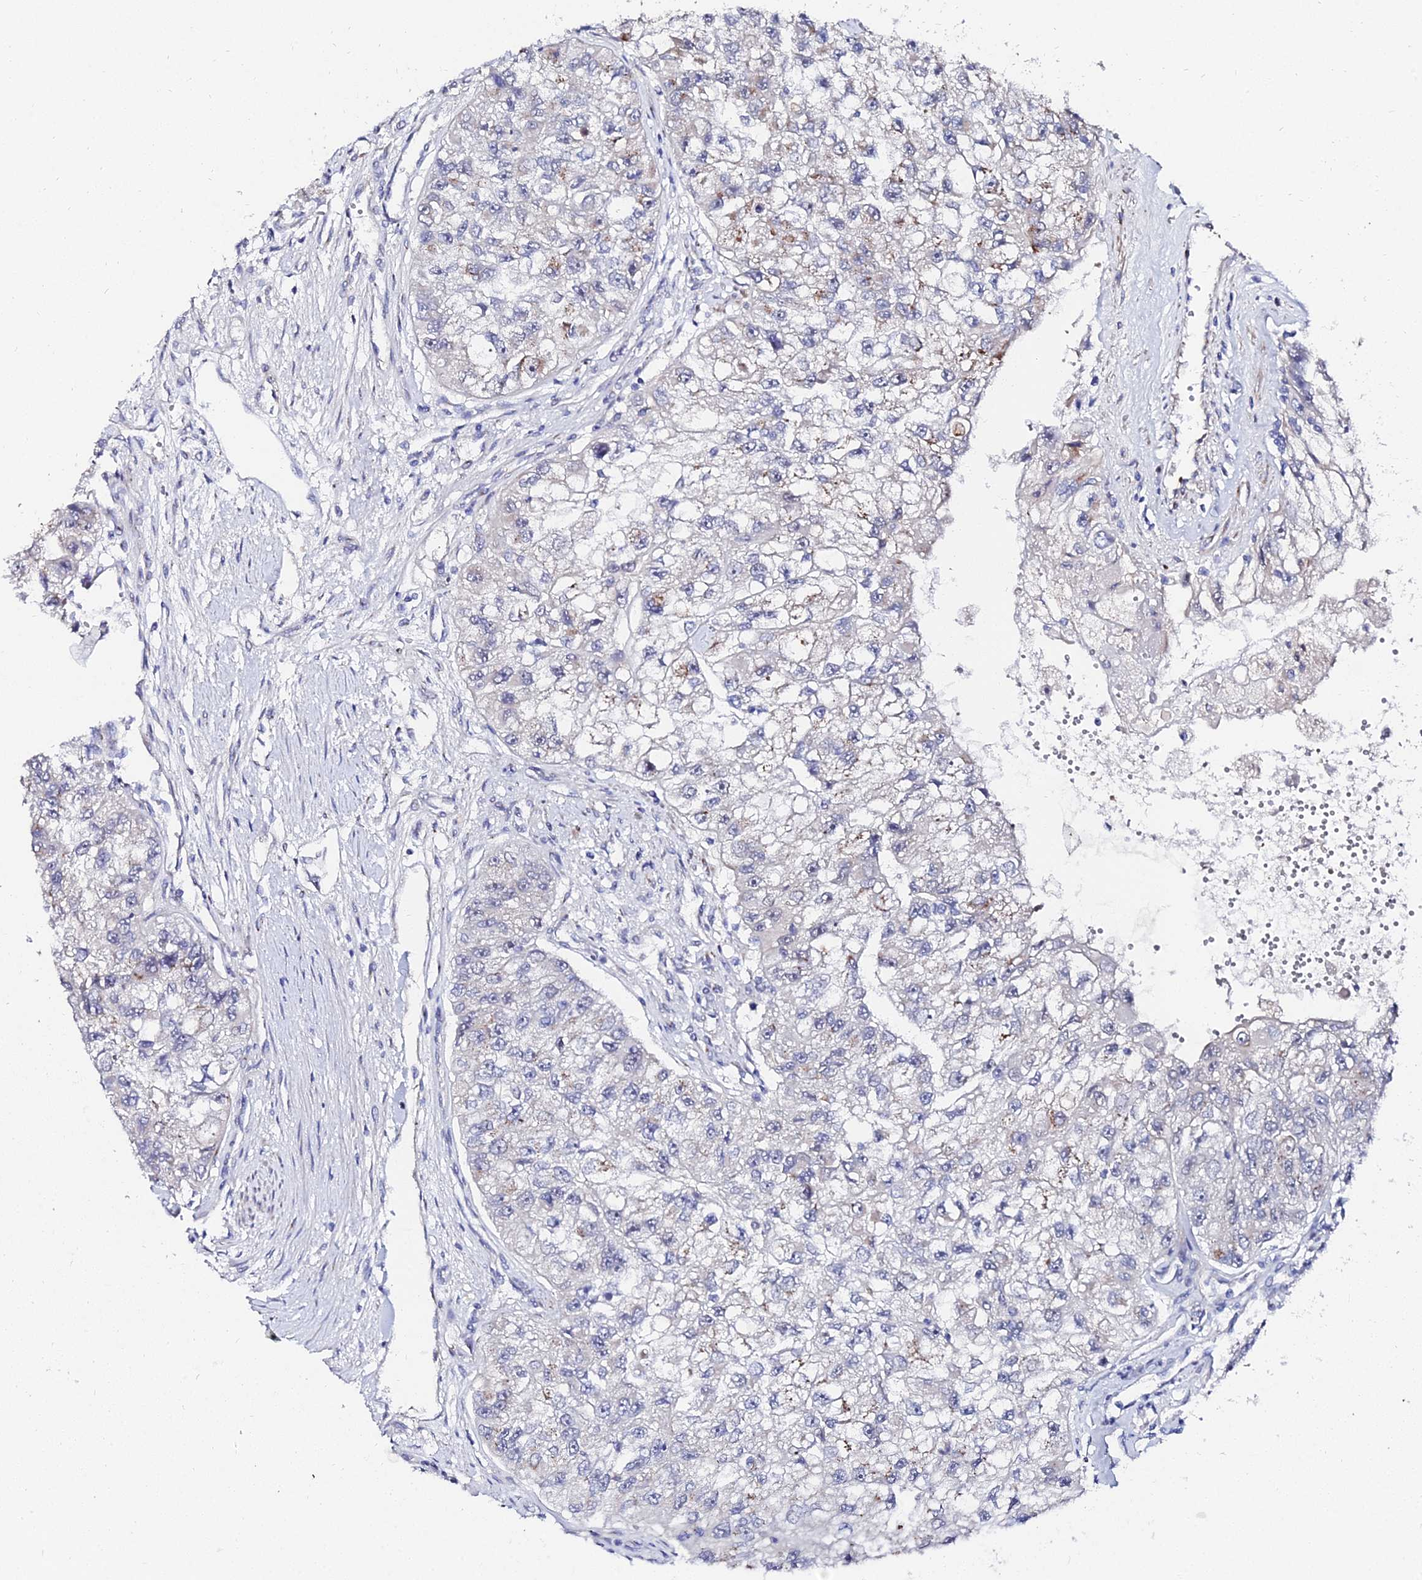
{"staining": {"intensity": "negative", "quantity": "none", "location": "none"}, "tissue": "renal cancer", "cell_type": "Tumor cells", "image_type": "cancer", "snomed": [{"axis": "morphology", "description": "Adenocarcinoma, NOS"}, {"axis": "topography", "description": "Kidney"}], "caption": "Immunohistochemistry (IHC) of renal cancer (adenocarcinoma) demonstrates no positivity in tumor cells.", "gene": "BORCS8", "patient": {"sex": "male", "age": 63}}